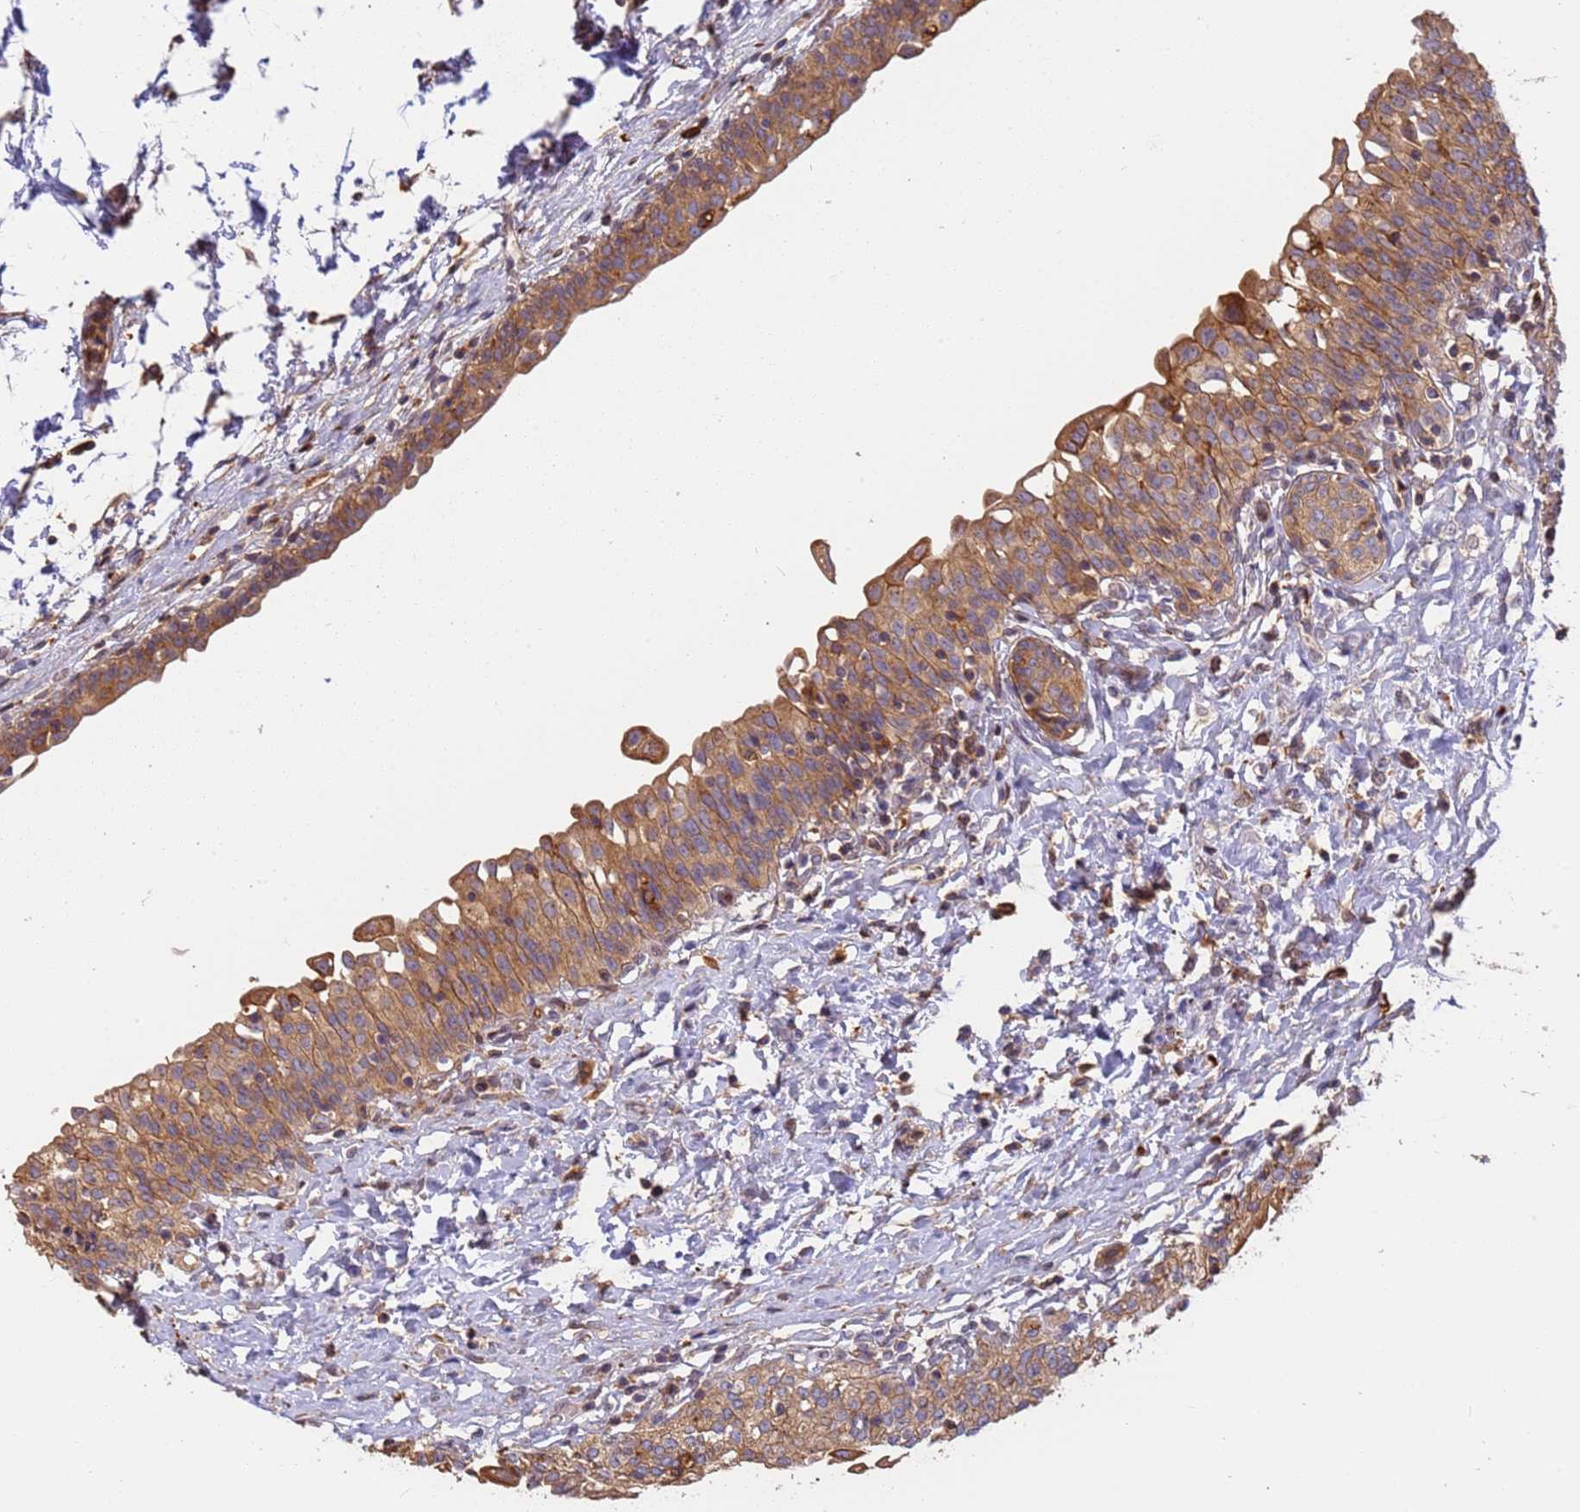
{"staining": {"intensity": "moderate", "quantity": ">75%", "location": "cytoplasmic/membranous"}, "tissue": "urinary bladder", "cell_type": "Urothelial cells", "image_type": "normal", "snomed": [{"axis": "morphology", "description": "Normal tissue, NOS"}, {"axis": "topography", "description": "Urinary bladder"}], "caption": "Human urinary bladder stained for a protein (brown) exhibits moderate cytoplasmic/membranous positive positivity in approximately >75% of urothelial cells.", "gene": "M6PR", "patient": {"sex": "male", "age": 55}}